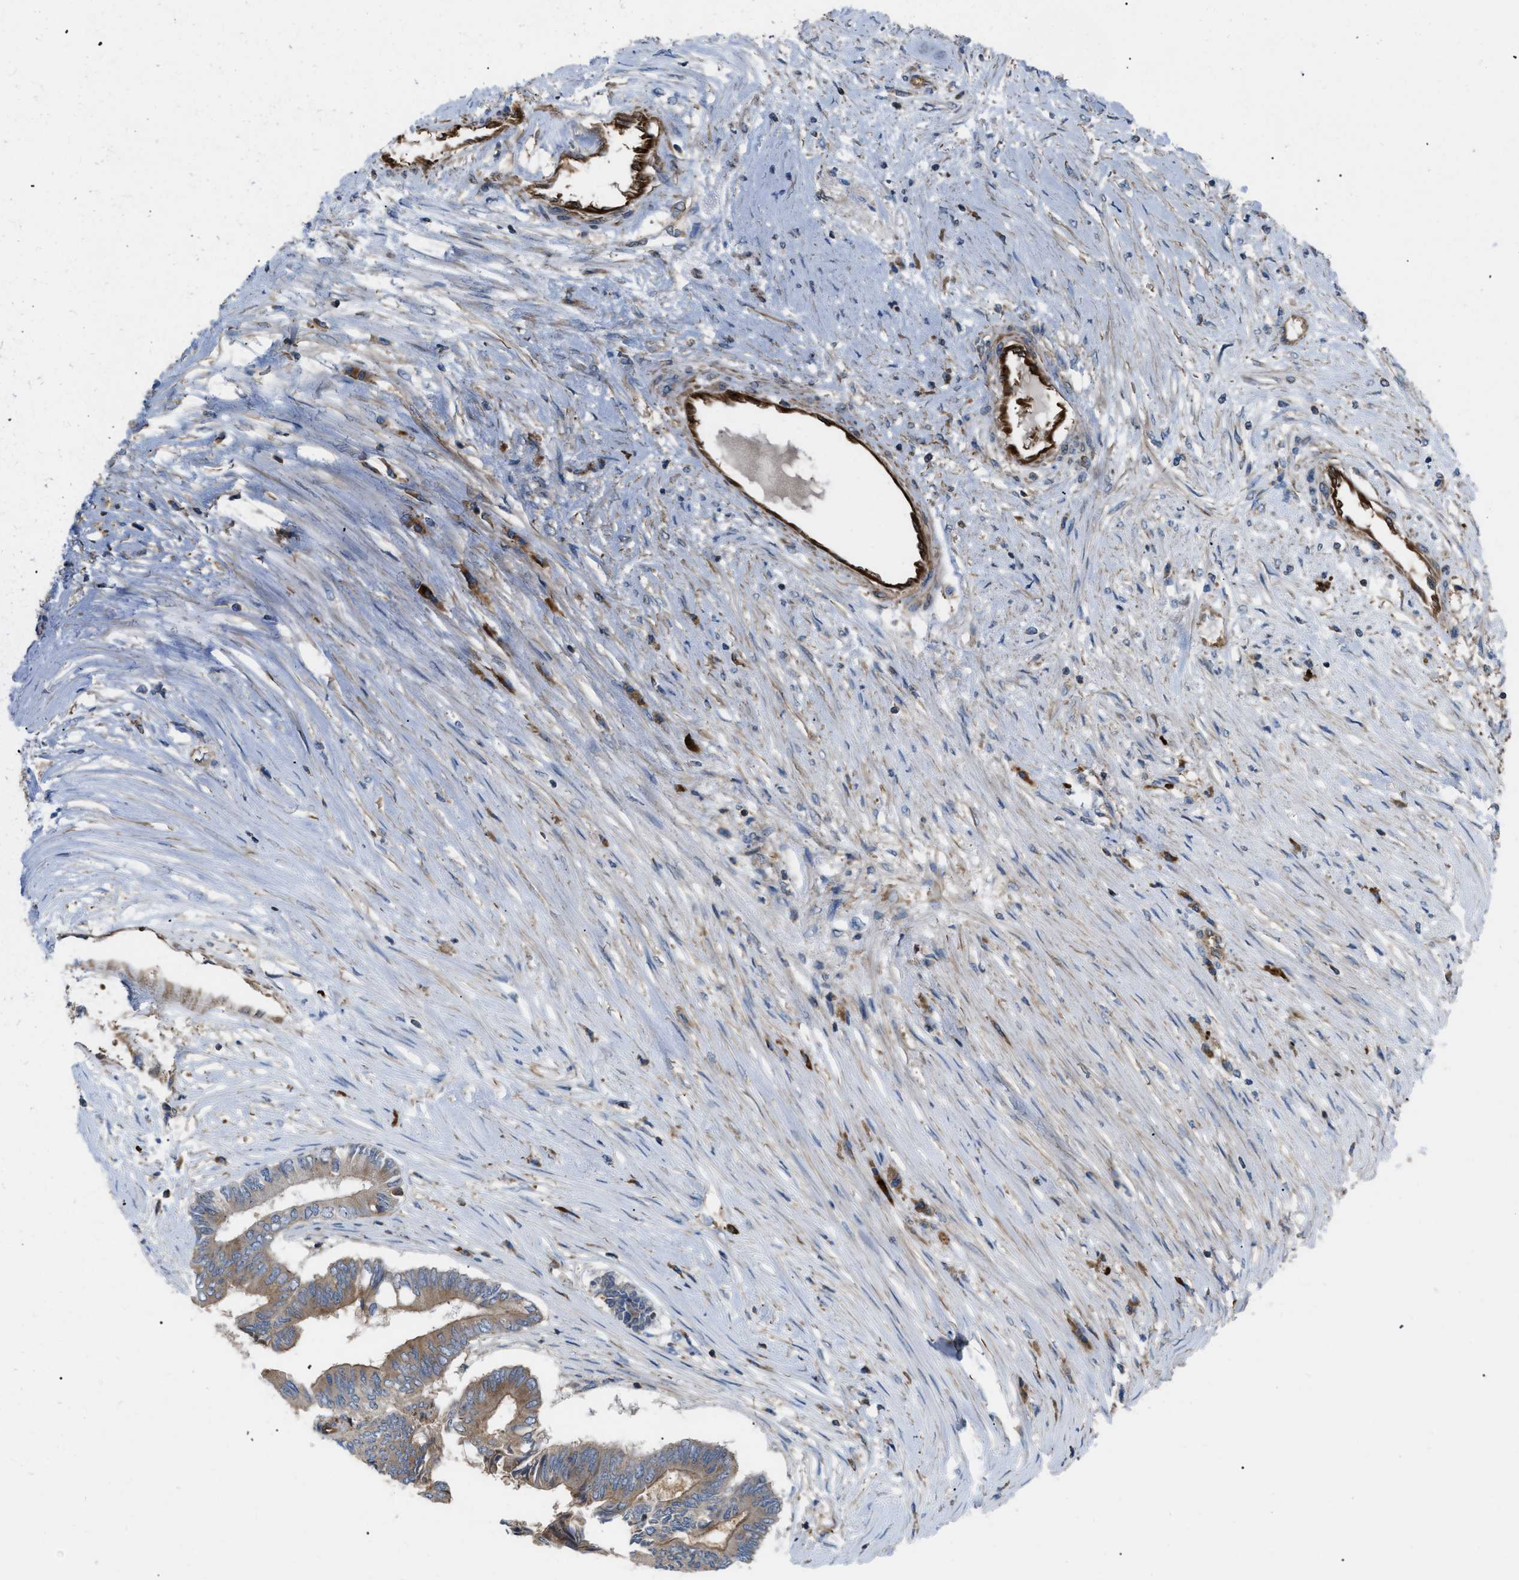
{"staining": {"intensity": "moderate", "quantity": ">75%", "location": "cytoplasmic/membranous"}, "tissue": "colorectal cancer", "cell_type": "Tumor cells", "image_type": "cancer", "snomed": [{"axis": "morphology", "description": "Adenocarcinoma, NOS"}, {"axis": "topography", "description": "Rectum"}], "caption": "Protein staining shows moderate cytoplasmic/membranous staining in about >75% of tumor cells in colorectal adenocarcinoma.", "gene": "ATP2A3", "patient": {"sex": "male", "age": 63}}